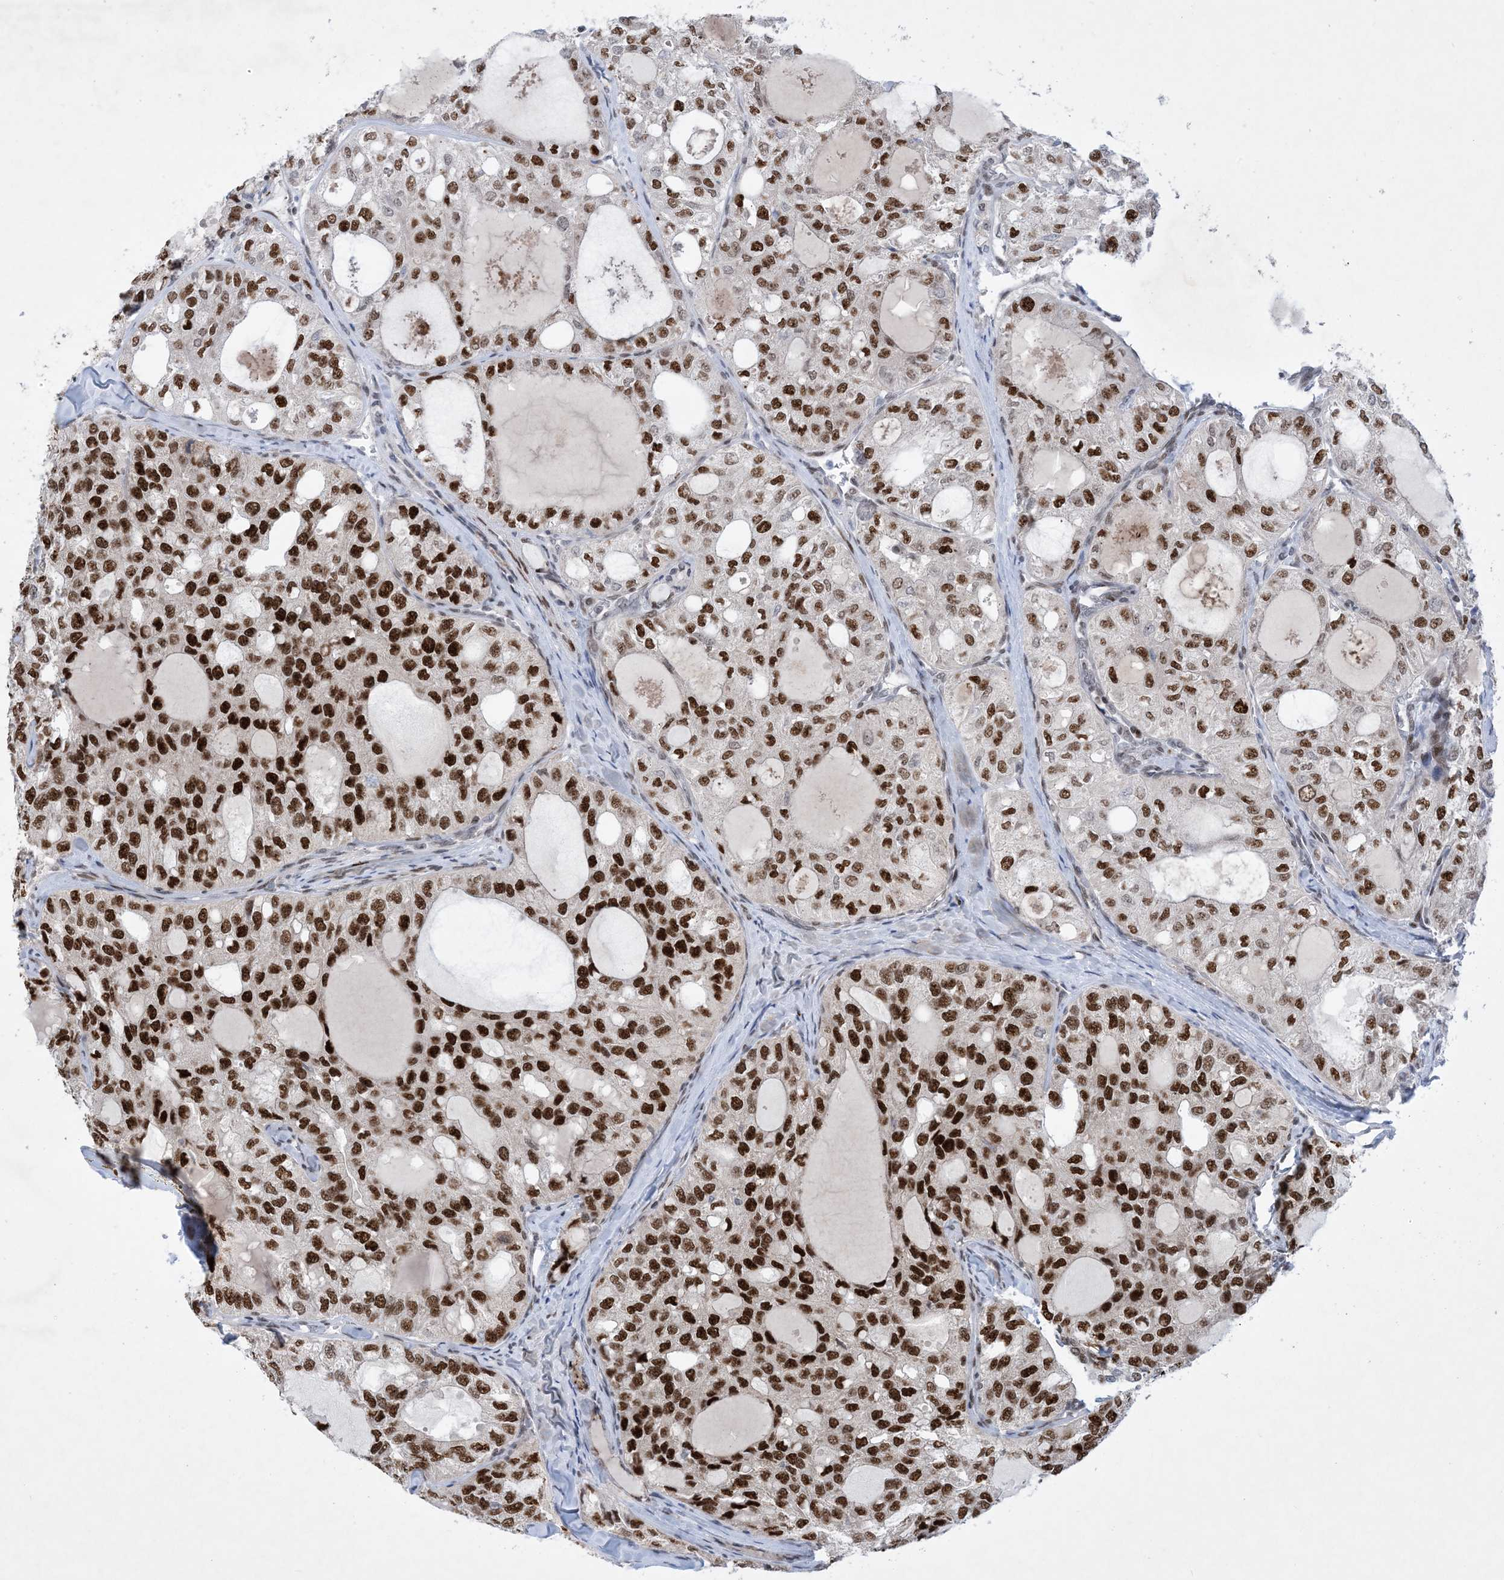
{"staining": {"intensity": "strong", "quantity": ">75%", "location": "nuclear"}, "tissue": "thyroid cancer", "cell_type": "Tumor cells", "image_type": "cancer", "snomed": [{"axis": "morphology", "description": "Follicular adenoma carcinoma, NOS"}, {"axis": "topography", "description": "Thyroid gland"}], "caption": "A histopathology image of thyroid cancer stained for a protein displays strong nuclear brown staining in tumor cells. (DAB IHC, brown staining for protein, blue staining for nuclei).", "gene": "TSPYL1", "patient": {"sex": "male", "age": 75}}